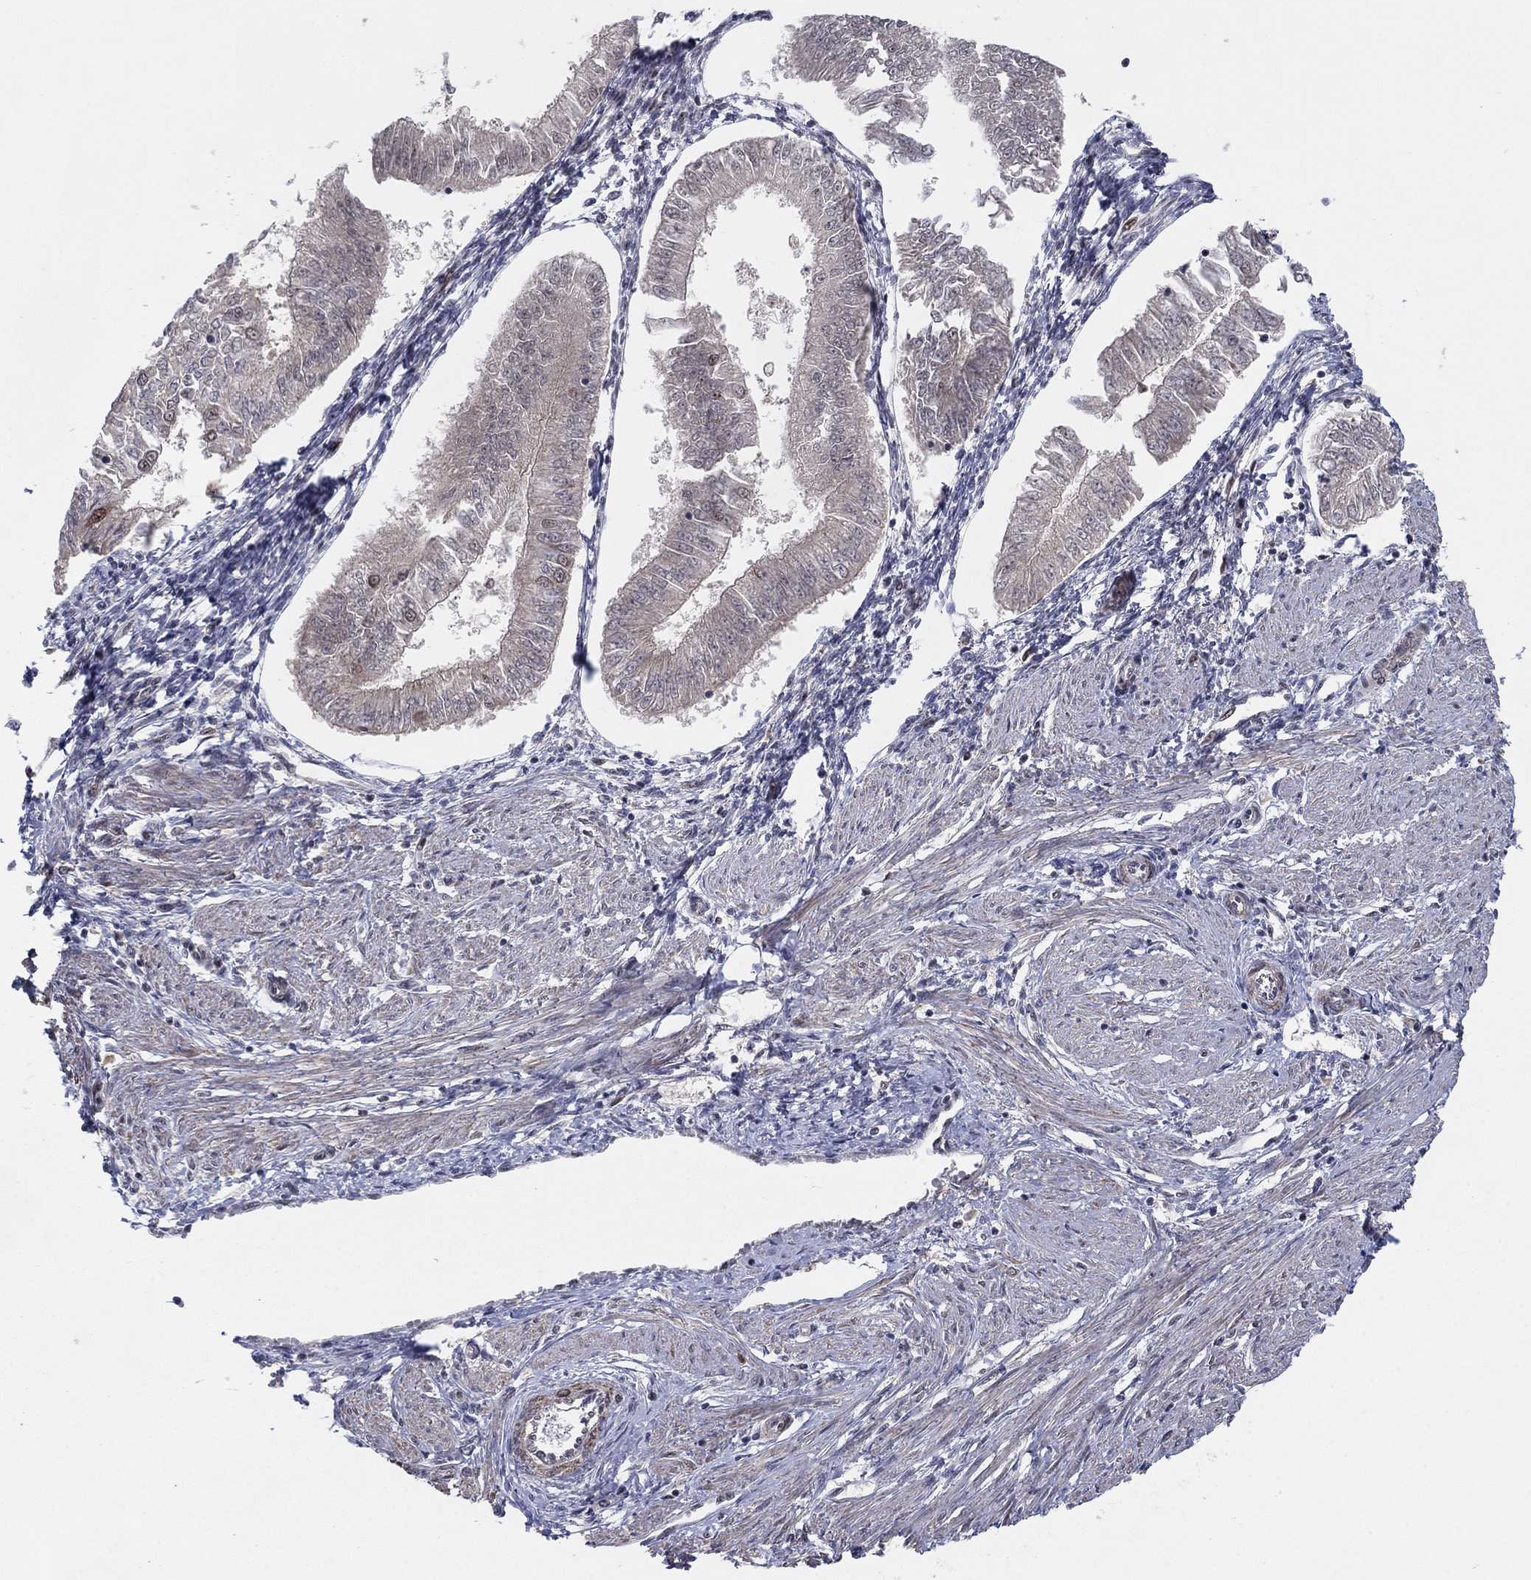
{"staining": {"intensity": "negative", "quantity": "none", "location": "none"}, "tissue": "endometrial cancer", "cell_type": "Tumor cells", "image_type": "cancer", "snomed": [{"axis": "morphology", "description": "Adenocarcinoma, NOS"}, {"axis": "topography", "description": "Endometrium"}], "caption": "Human endometrial cancer stained for a protein using IHC exhibits no staining in tumor cells.", "gene": "ZNF395", "patient": {"sex": "female", "age": 53}}